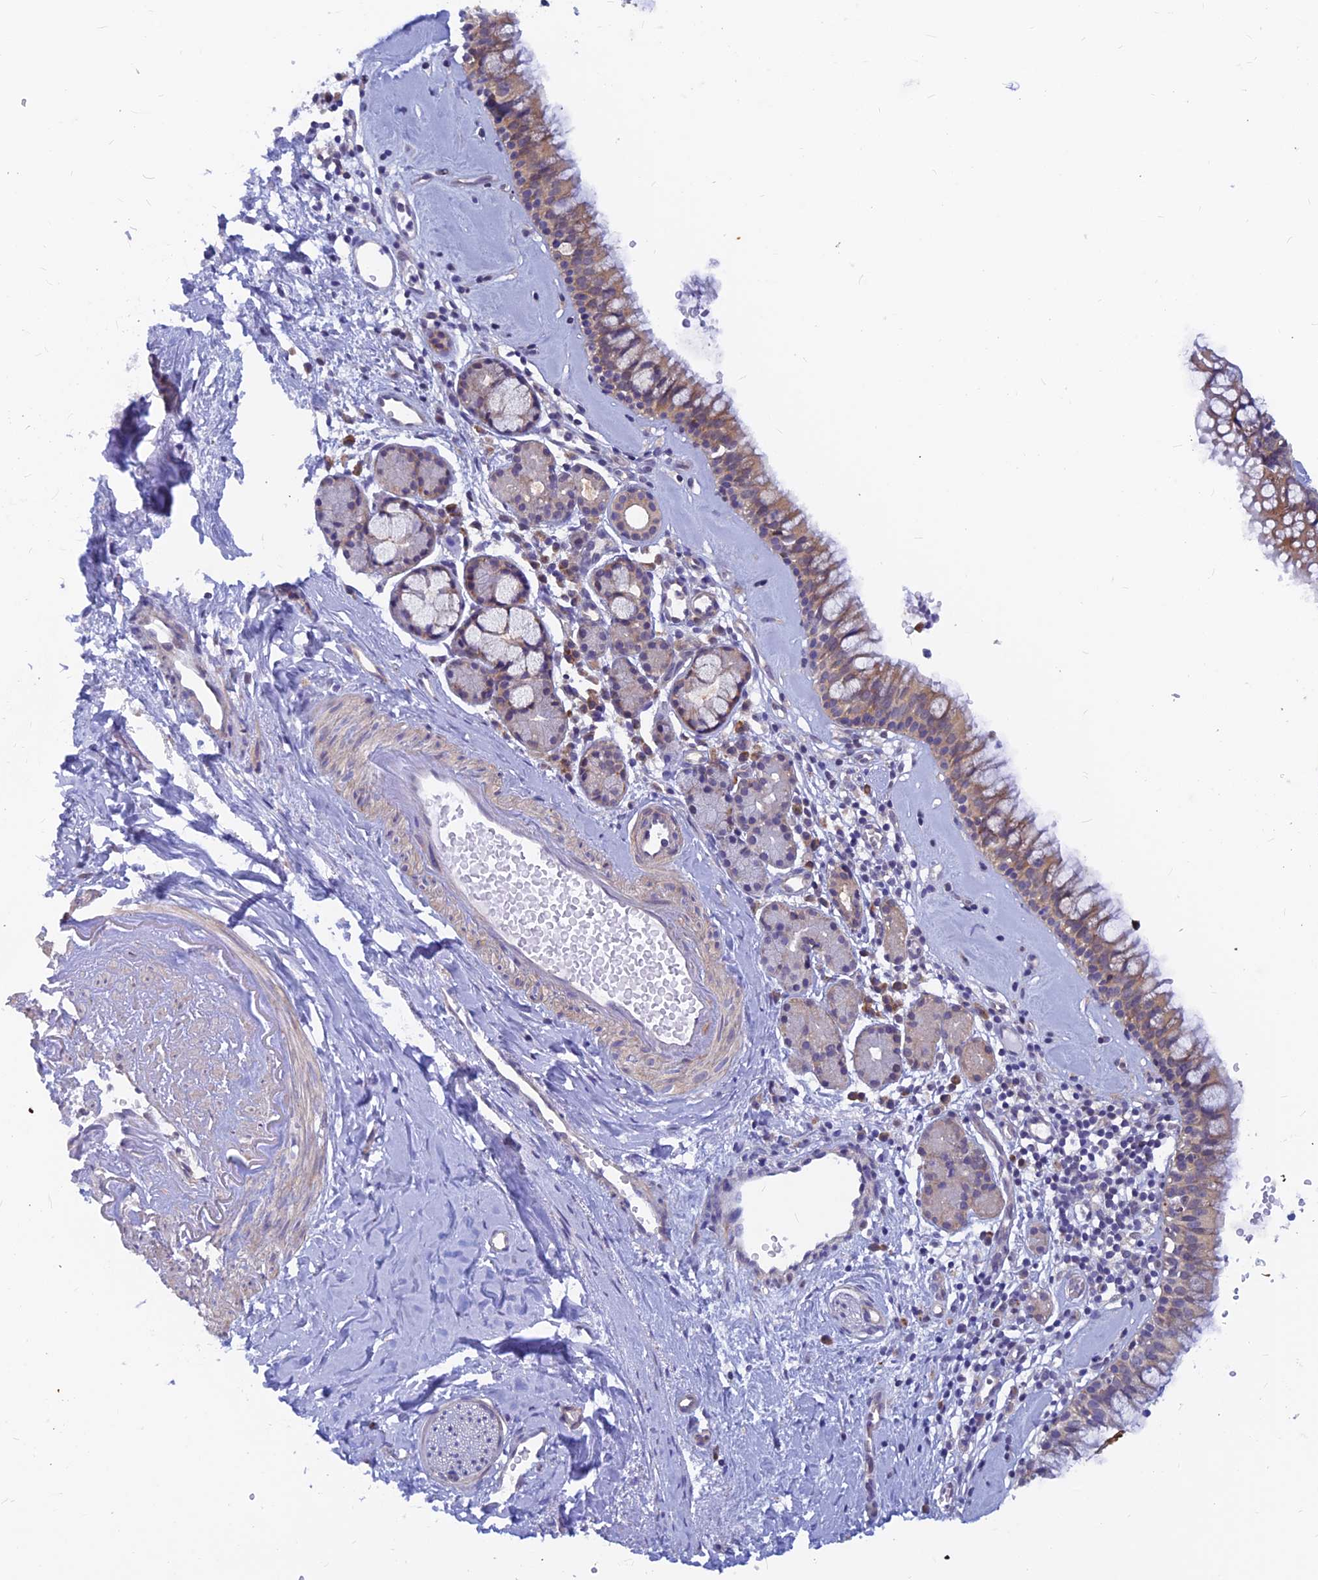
{"staining": {"intensity": "weak", "quantity": ">75%", "location": "cytoplasmic/membranous"}, "tissue": "nasopharynx", "cell_type": "Respiratory epithelial cells", "image_type": "normal", "snomed": [{"axis": "morphology", "description": "Normal tissue, NOS"}, {"axis": "topography", "description": "Nasopharynx"}], "caption": "An immunohistochemistry (IHC) histopathology image of benign tissue is shown. Protein staining in brown highlights weak cytoplasmic/membranous positivity in nasopharynx within respiratory epithelial cells.", "gene": "DNAJC16", "patient": {"sex": "male", "age": 82}}